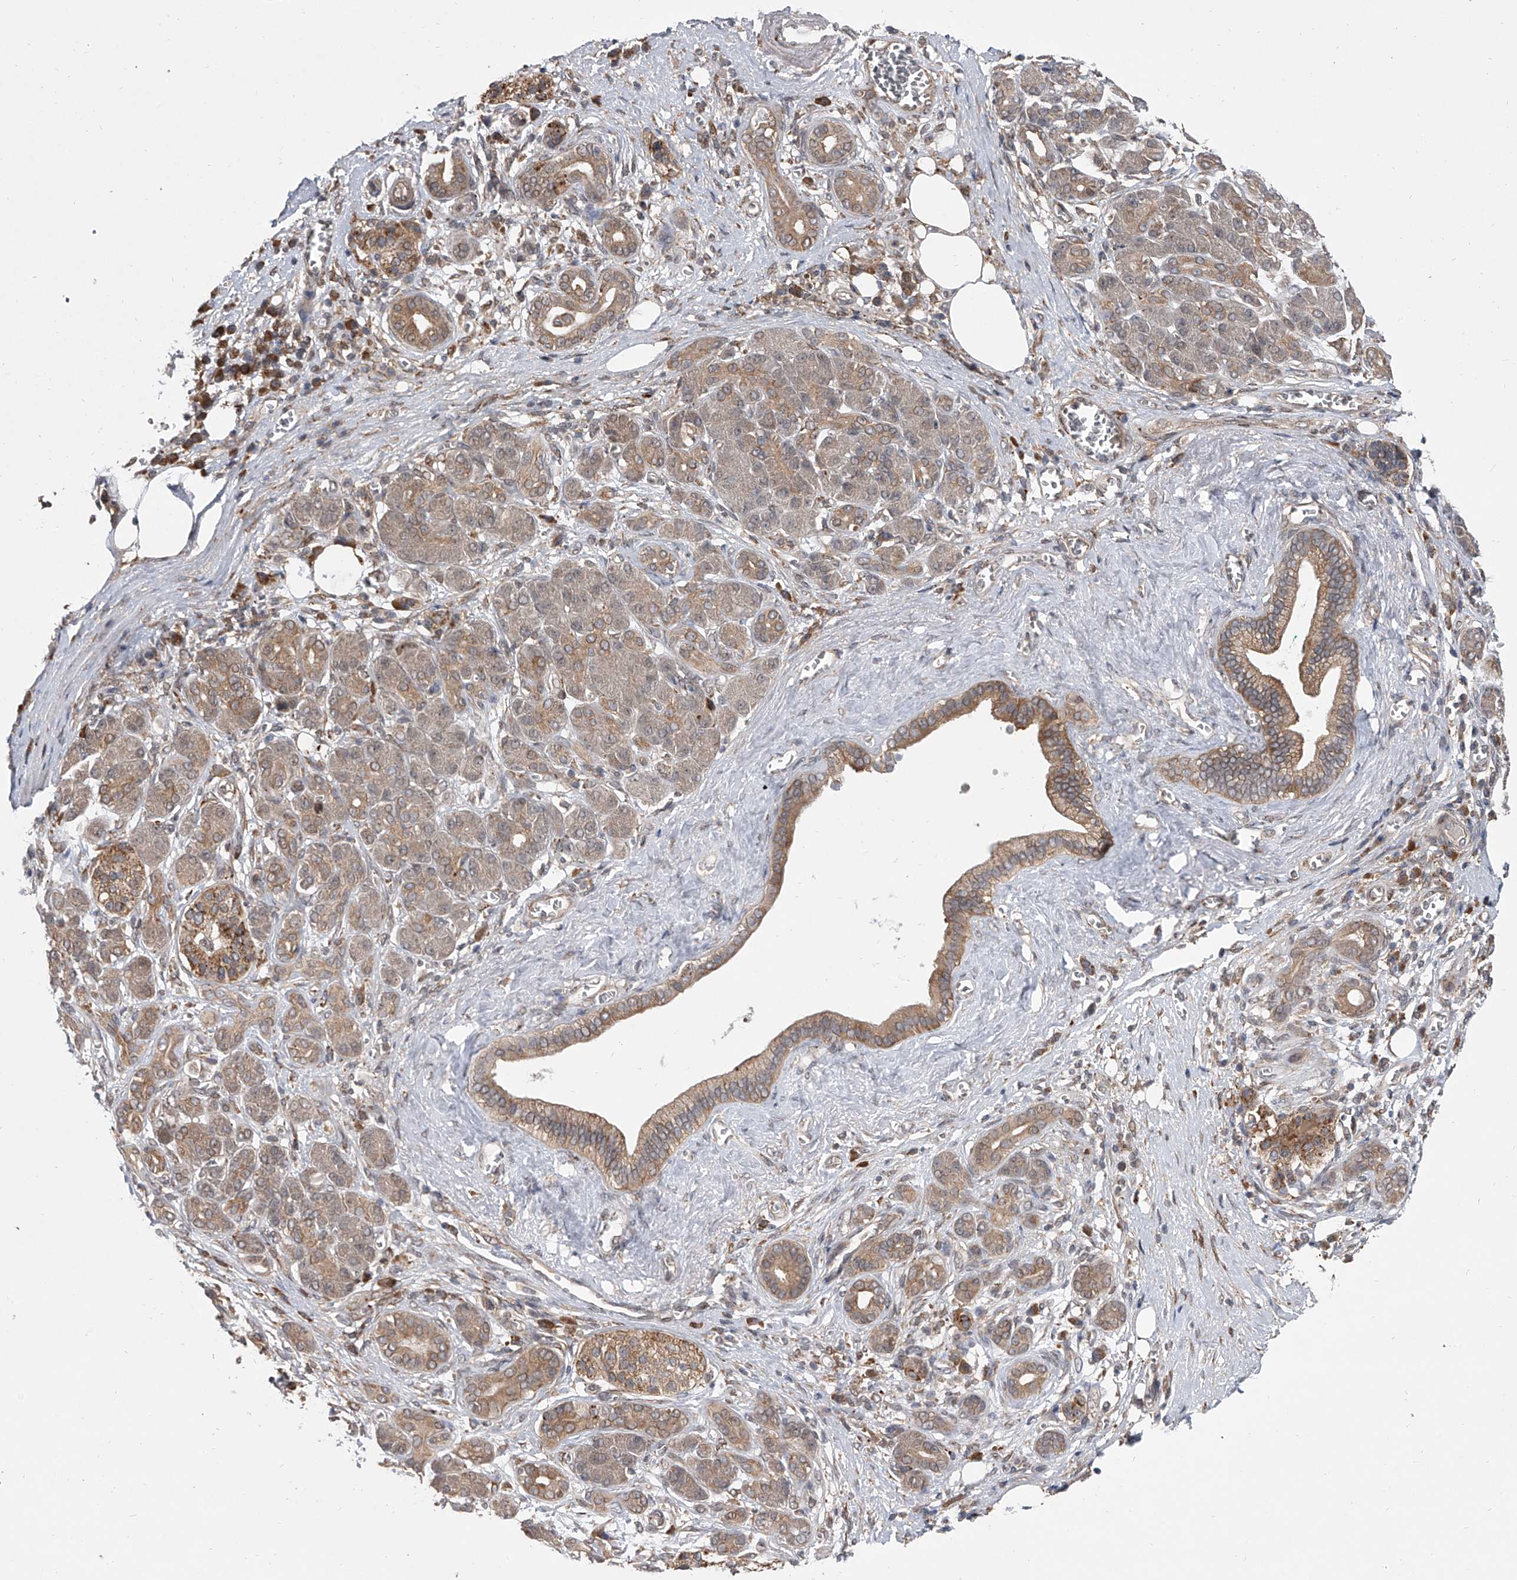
{"staining": {"intensity": "weak", "quantity": ">75%", "location": "cytoplasmic/membranous"}, "tissue": "pancreatic cancer", "cell_type": "Tumor cells", "image_type": "cancer", "snomed": [{"axis": "morphology", "description": "Adenocarcinoma, NOS"}, {"axis": "topography", "description": "Pancreas"}], "caption": "About >75% of tumor cells in pancreatic cancer (adenocarcinoma) exhibit weak cytoplasmic/membranous protein expression as visualized by brown immunohistochemical staining.", "gene": "GEMIN8", "patient": {"sex": "male", "age": 78}}